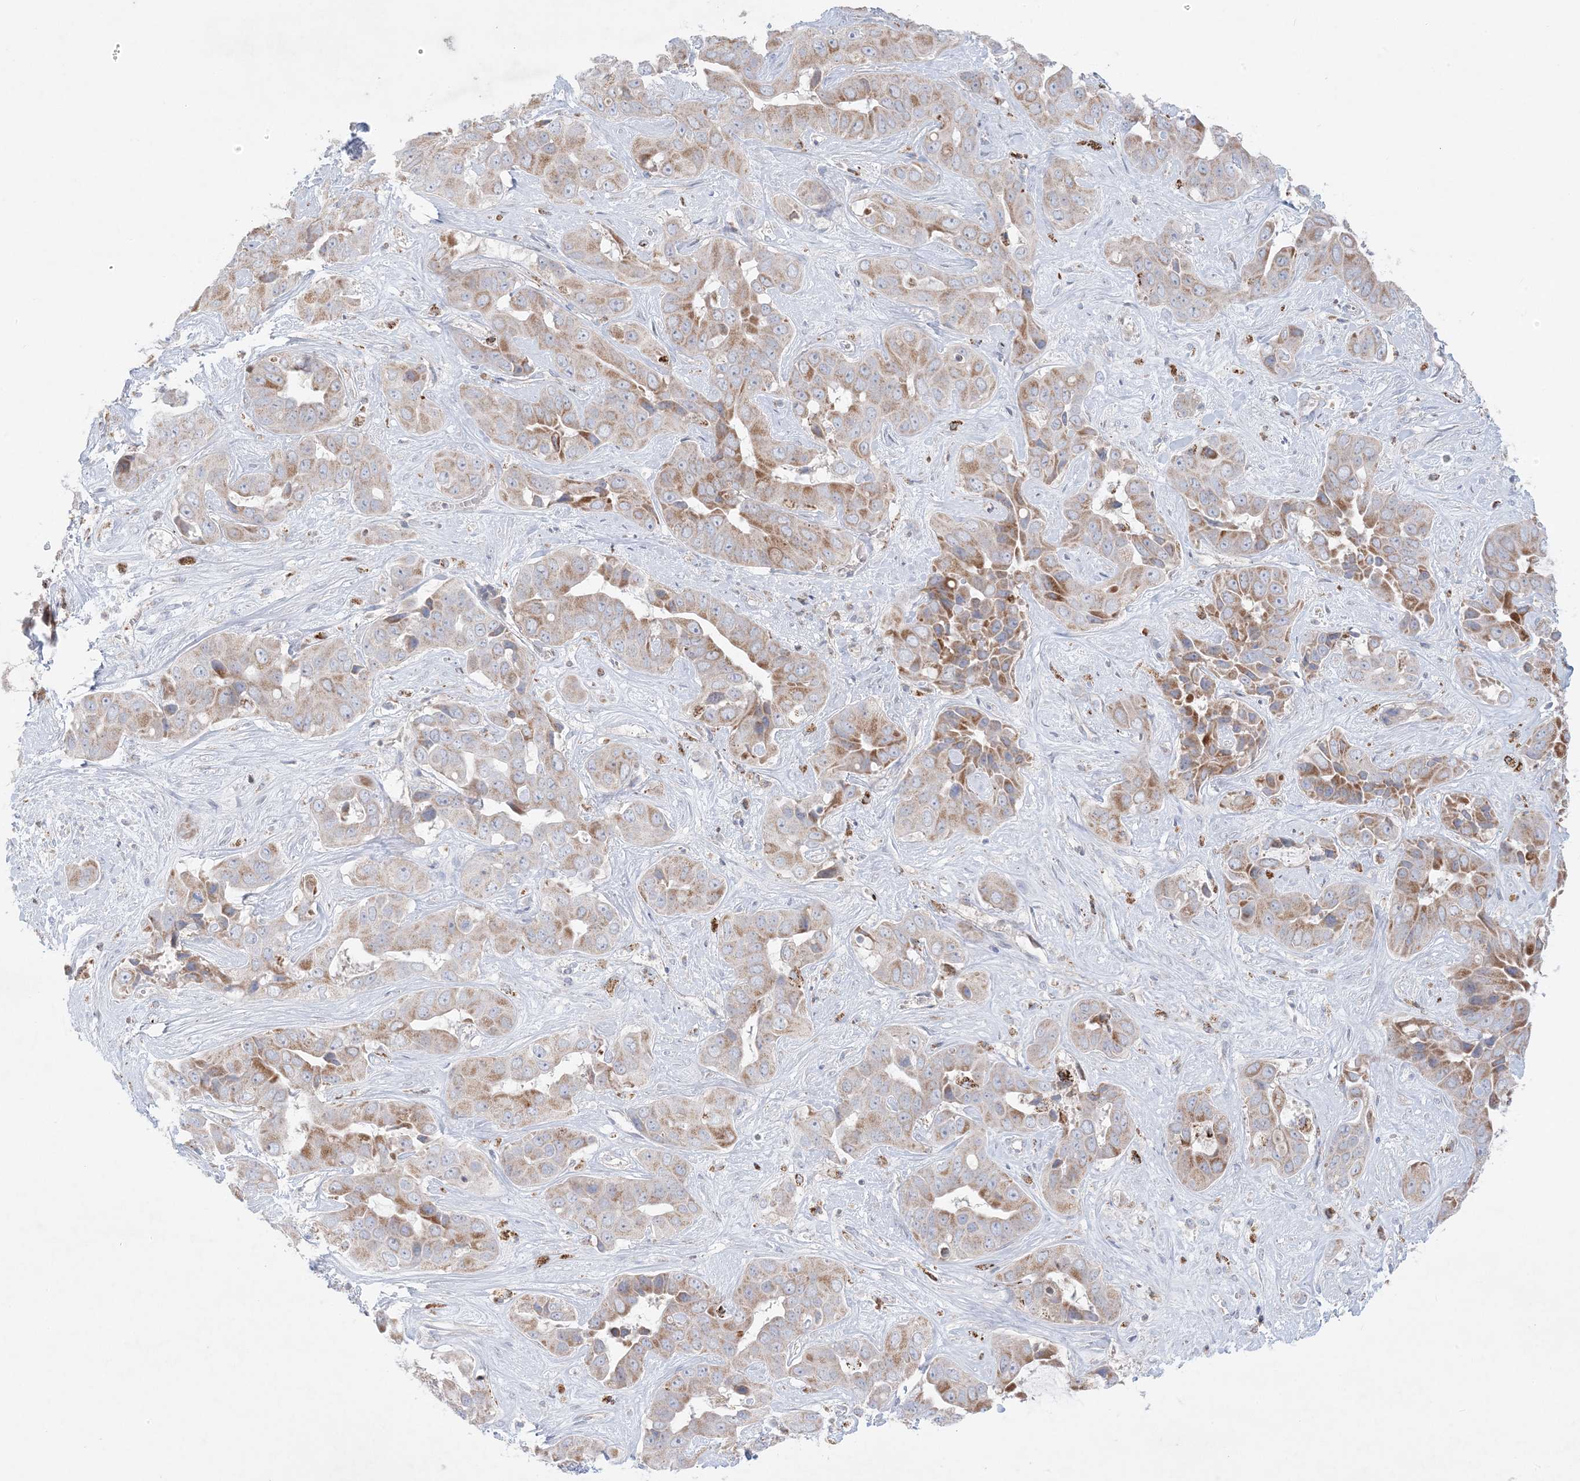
{"staining": {"intensity": "moderate", "quantity": "25%-75%", "location": "cytoplasmic/membranous"}, "tissue": "liver cancer", "cell_type": "Tumor cells", "image_type": "cancer", "snomed": [{"axis": "morphology", "description": "Cholangiocarcinoma"}, {"axis": "topography", "description": "Liver"}], "caption": "Liver cholangiocarcinoma stained for a protein exhibits moderate cytoplasmic/membranous positivity in tumor cells.", "gene": "KCTD6", "patient": {"sex": "female", "age": 52}}